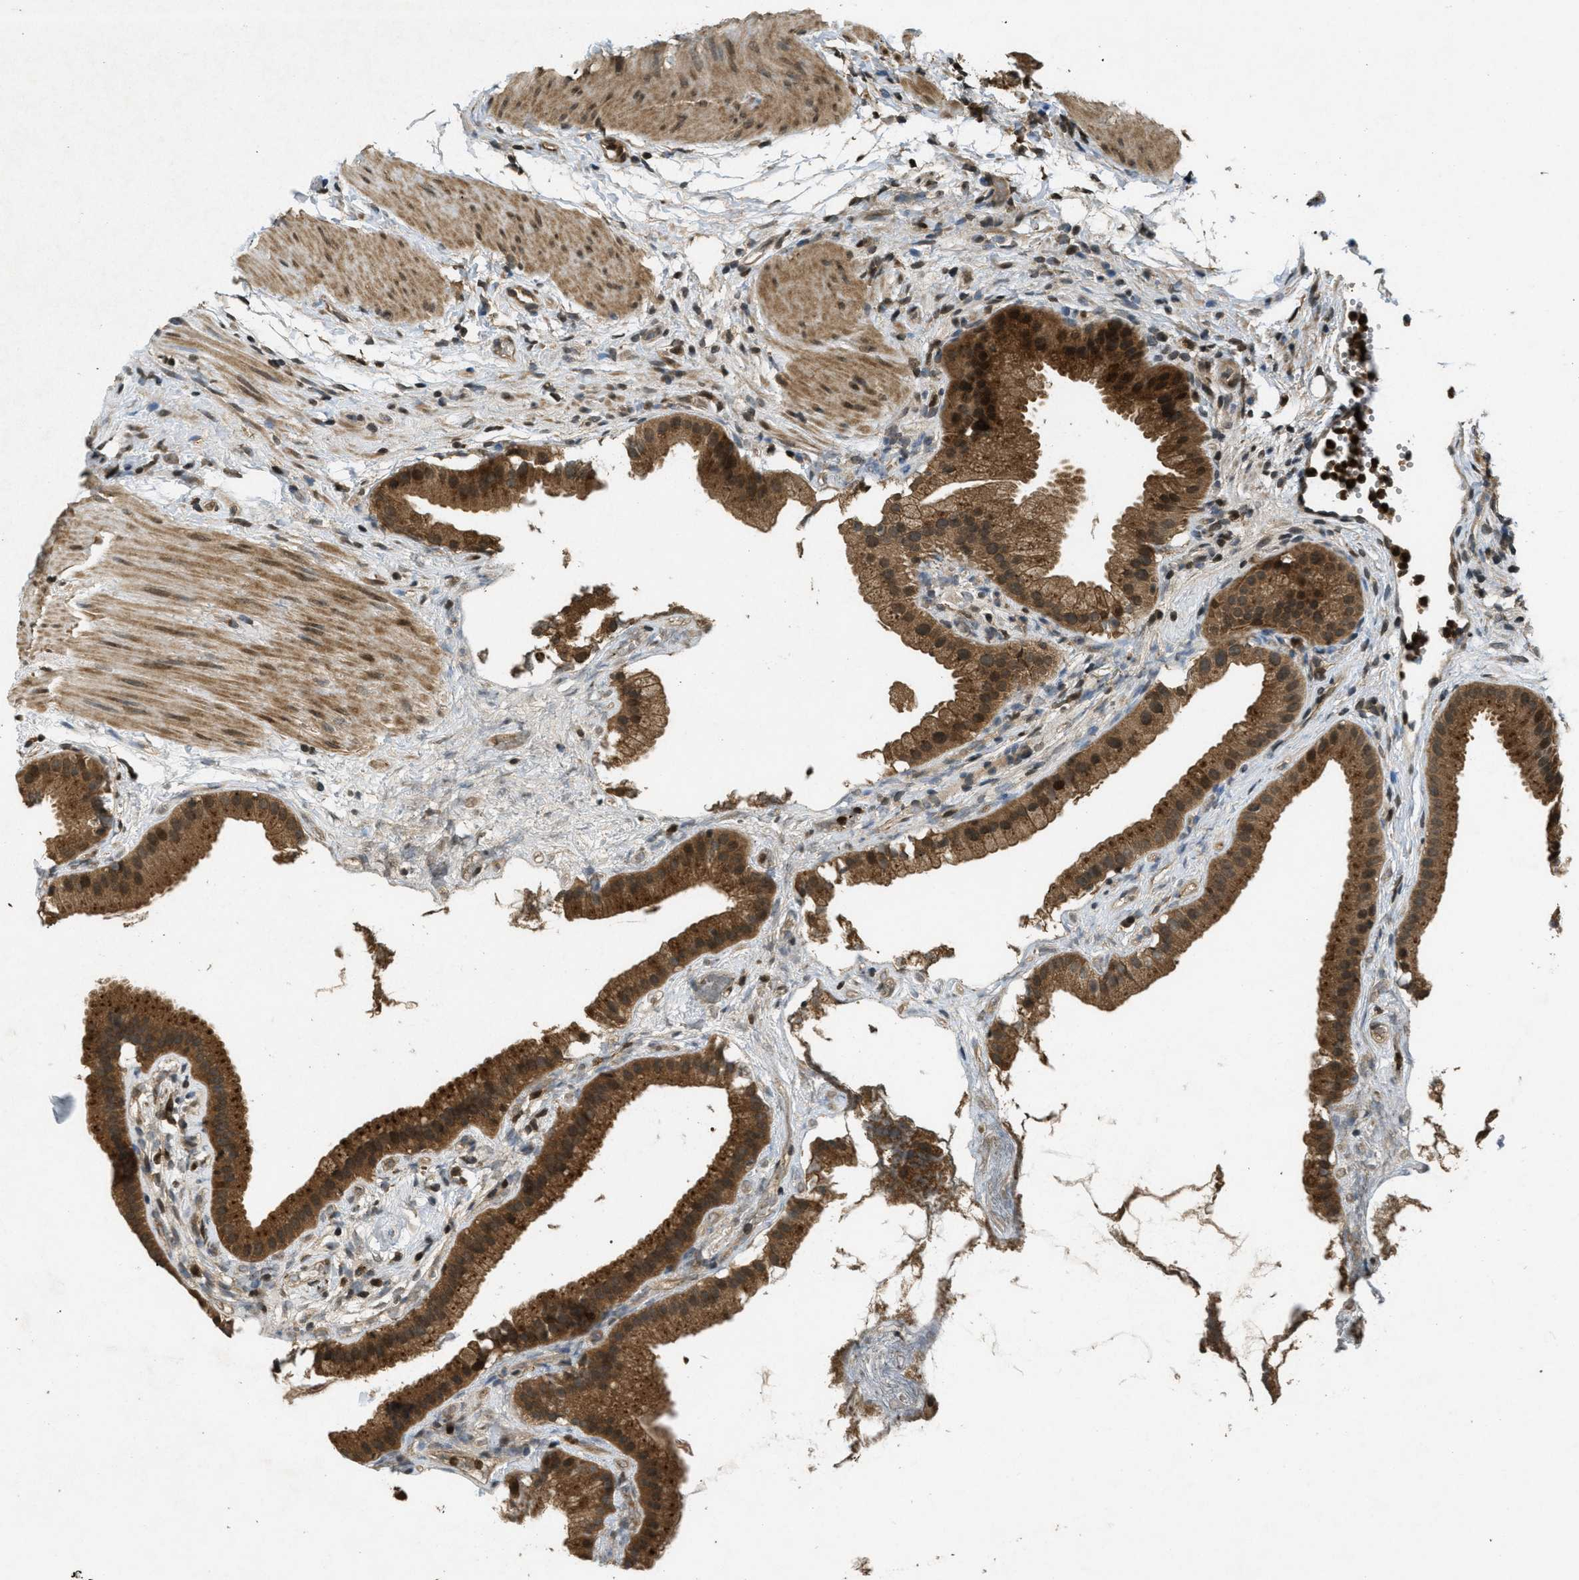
{"staining": {"intensity": "strong", "quantity": ">75%", "location": "cytoplasmic/membranous"}, "tissue": "gallbladder", "cell_type": "Glandular cells", "image_type": "normal", "snomed": [{"axis": "morphology", "description": "Normal tissue, NOS"}, {"axis": "topography", "description": "Gallbladder"}], "caption": "Protein staining of unremarkable gallbladder exhibits strong cytoplasmic/membranous staining in approximately >75% of glandular cells.", "gene": "ATG7", "patient": {"sex": "female", "age": 64}}